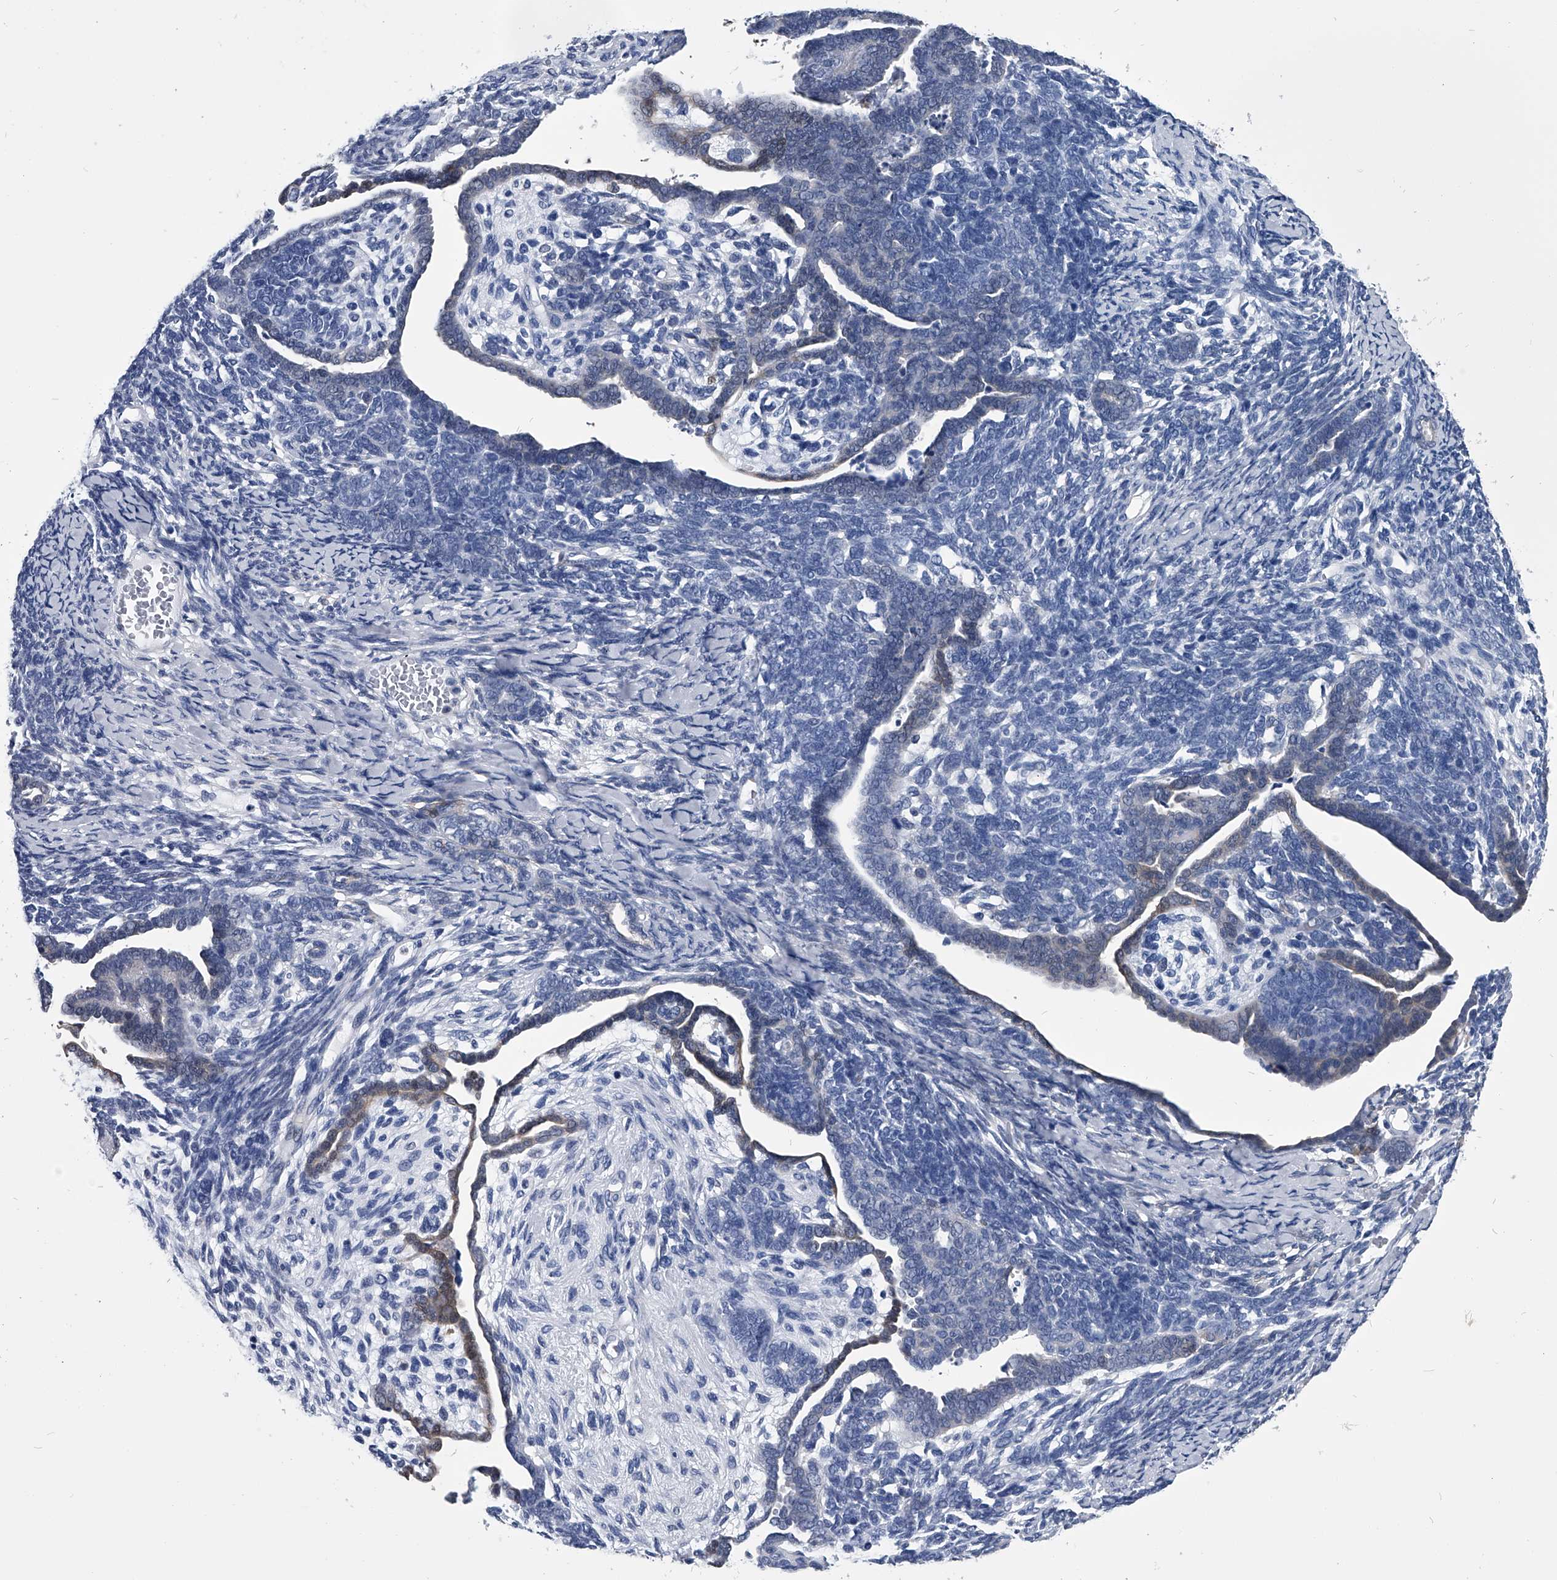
{"staining": {"intensity": "negative", "quantity": "none", "location": "none"}, "tissue": "endometrial cancer", "cell_type": "Tumor cells", "image_type": "cancer", "snomed": [{"axis": "morphology", "description": "Neoplasm, malignant, NOS"}, {"axis": "topography", "description": "Endometrium"}], "caption": "Human neoplasm (malignant) (endometrial) stained for a protein using immunohistochemistry (IHC) displays no expression in tumor cells.", "gene": "PDXK", "patient": {"sex": "female", "age": 74}}